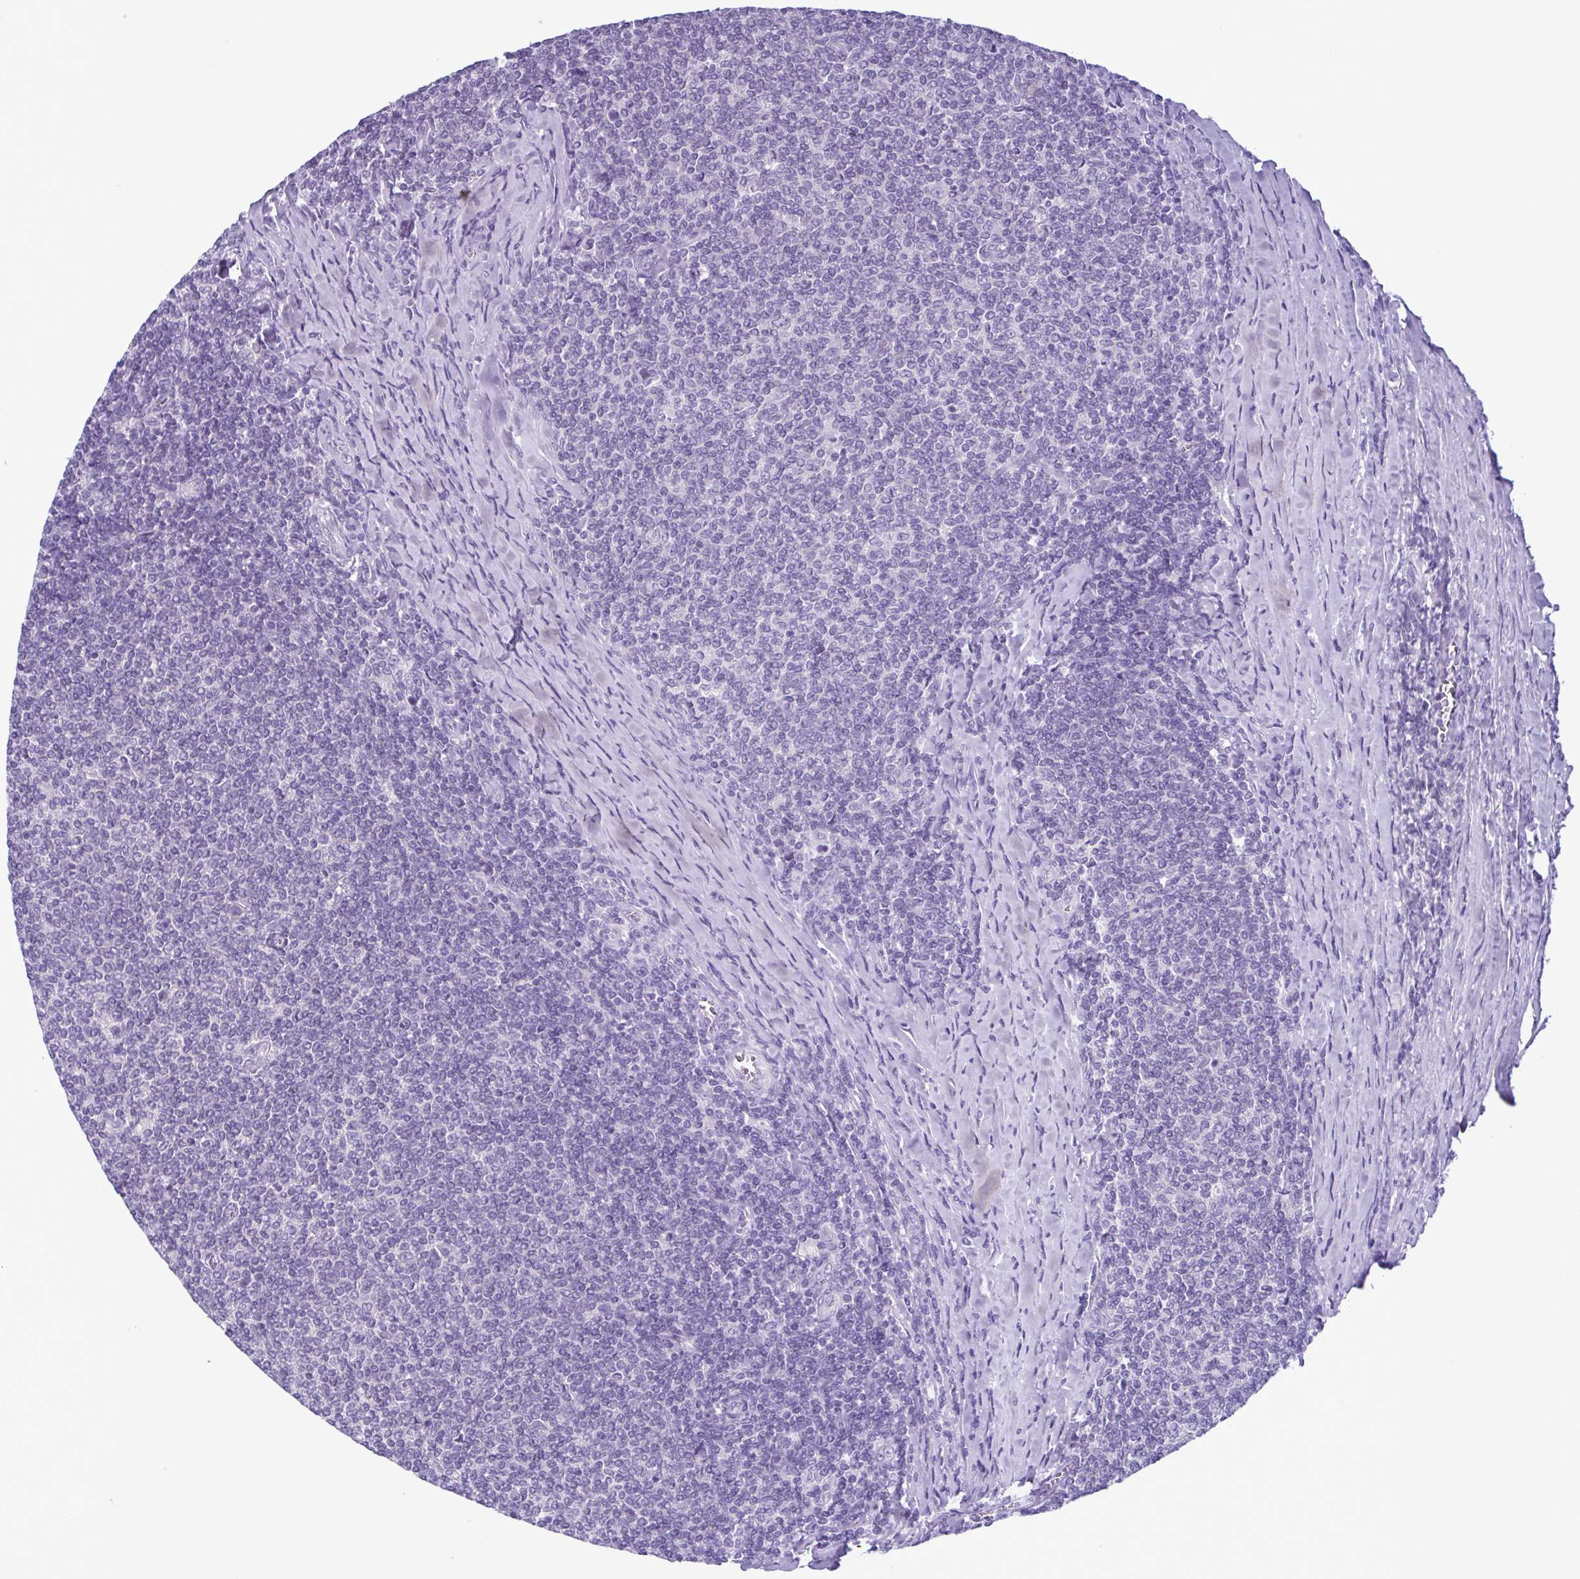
{"staining": {"intensity": "negative", "quantity": "none", "location": "none"}, "tissue": "lymphoma", "cell_type": "Tumor cells", "image_type": "cancer", "snomed": [{"axis": "morphology", "description": "Malignant lymphoma, non-Hodgkin's type, Low grade"}, {"axis": "topography", "description": "Lymph node"}], "caption": "Tumor cells show no significant positivity in malignant lymphoma, non-Hodgkin's type (low-grade). (DAB immunohistochemistry, high magnification).", "gene": "INAFM1", "patient": {"sex": "male", "age": 52}}